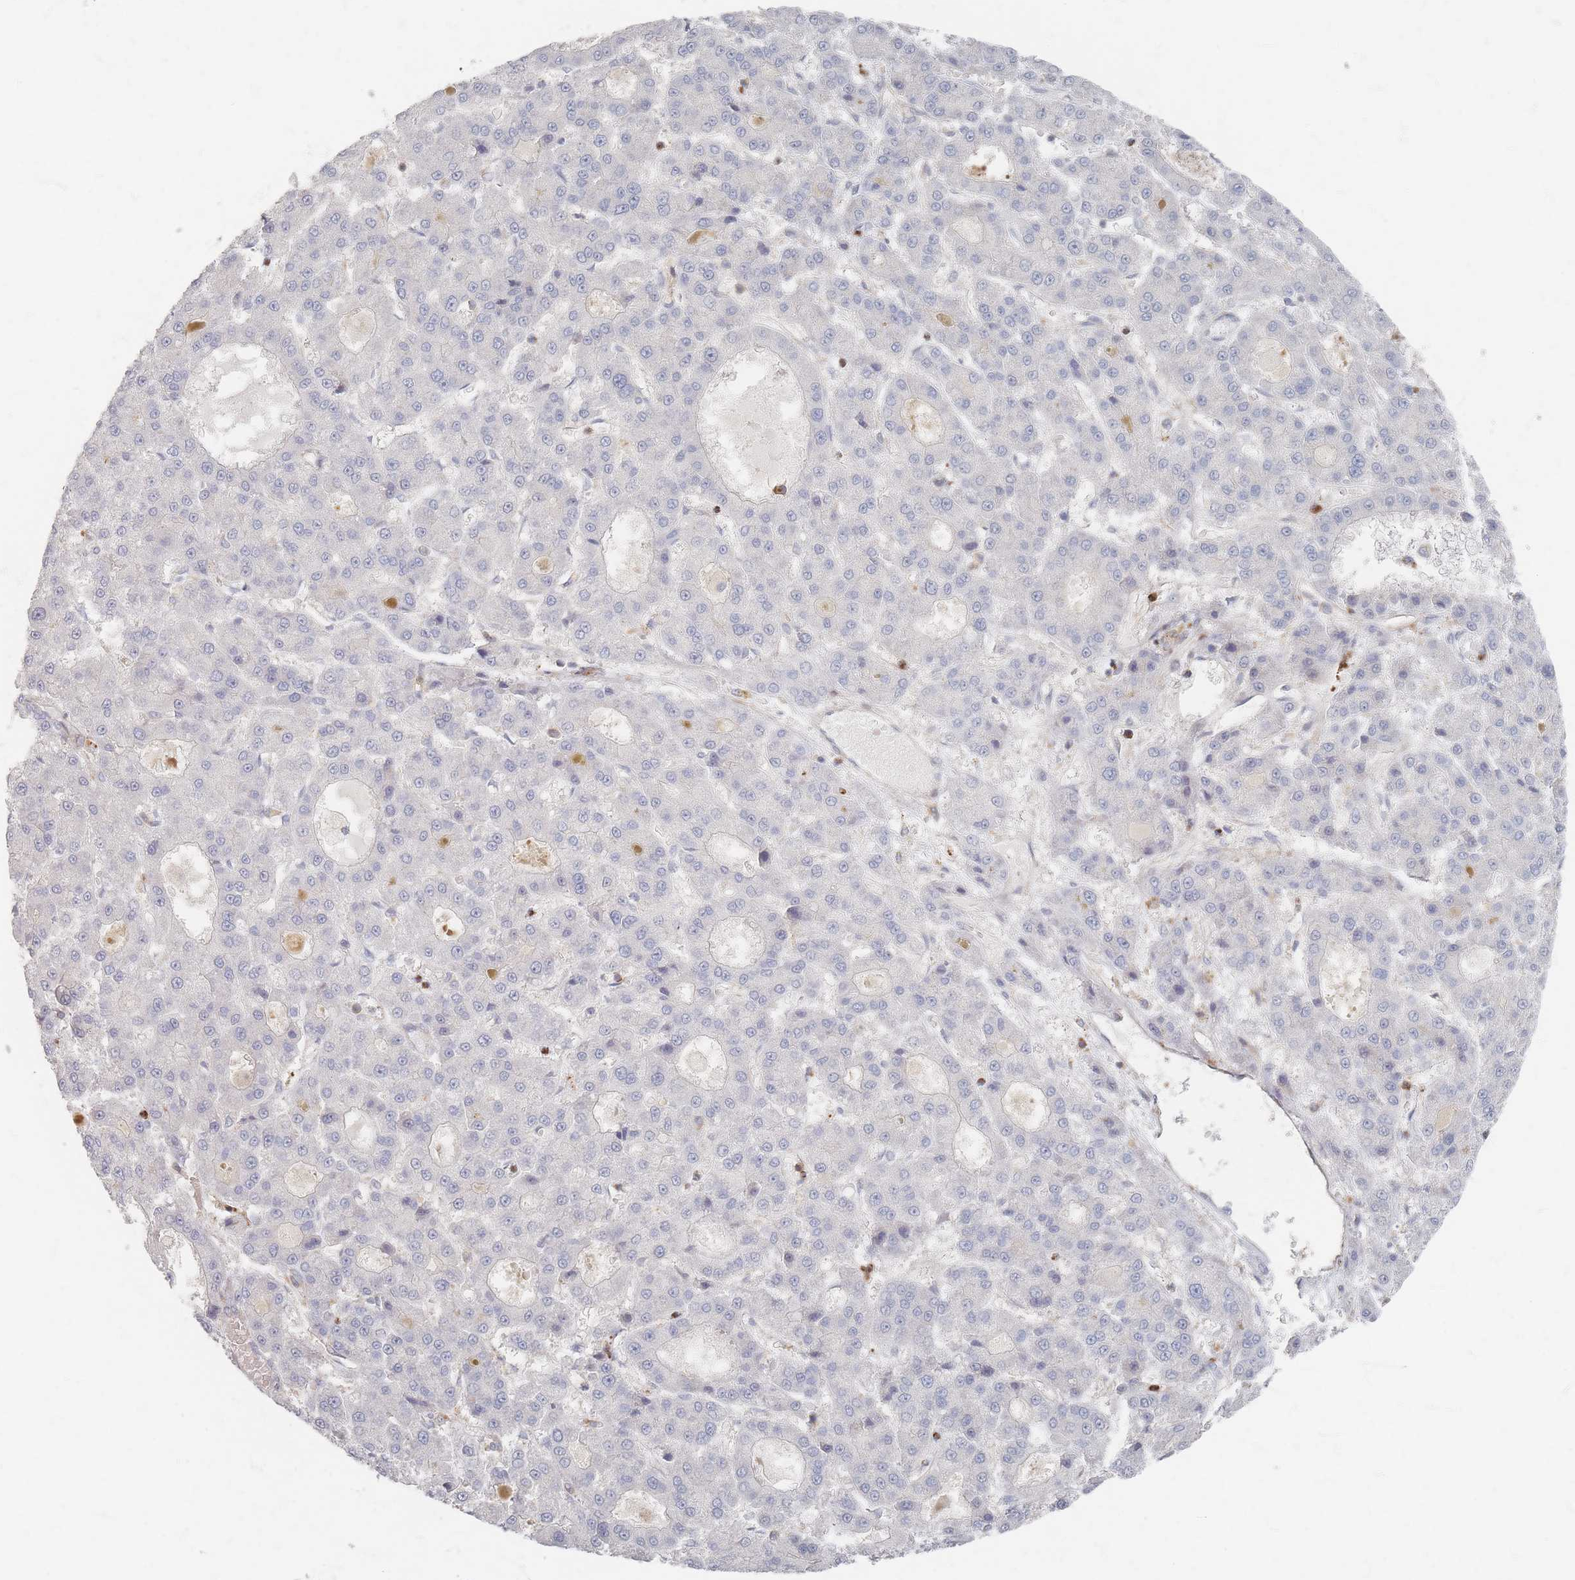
{"staining": {"intensity": "negative", "quantity": "none", "location": "none"}, "tissue": "liver cancer", "cell_type": "Tumor cells", "image_type": "cancer", "snomed": [{"axis": "morphology", "description": "Carcinoma, Hepatocellular, NOS"}, {"axis": "topography", "description": "Liver"}], "caption": "A photomicrograph of liver cancer (hepatocellular carcinoma) stained for a protein demonstrates no brown staining in tumor cells. (DAB (3,3'-diaminobenzidine) IHC, high magnification).", "gene": "ZNF852", "patient": {"sex": "male", "age": 70}}